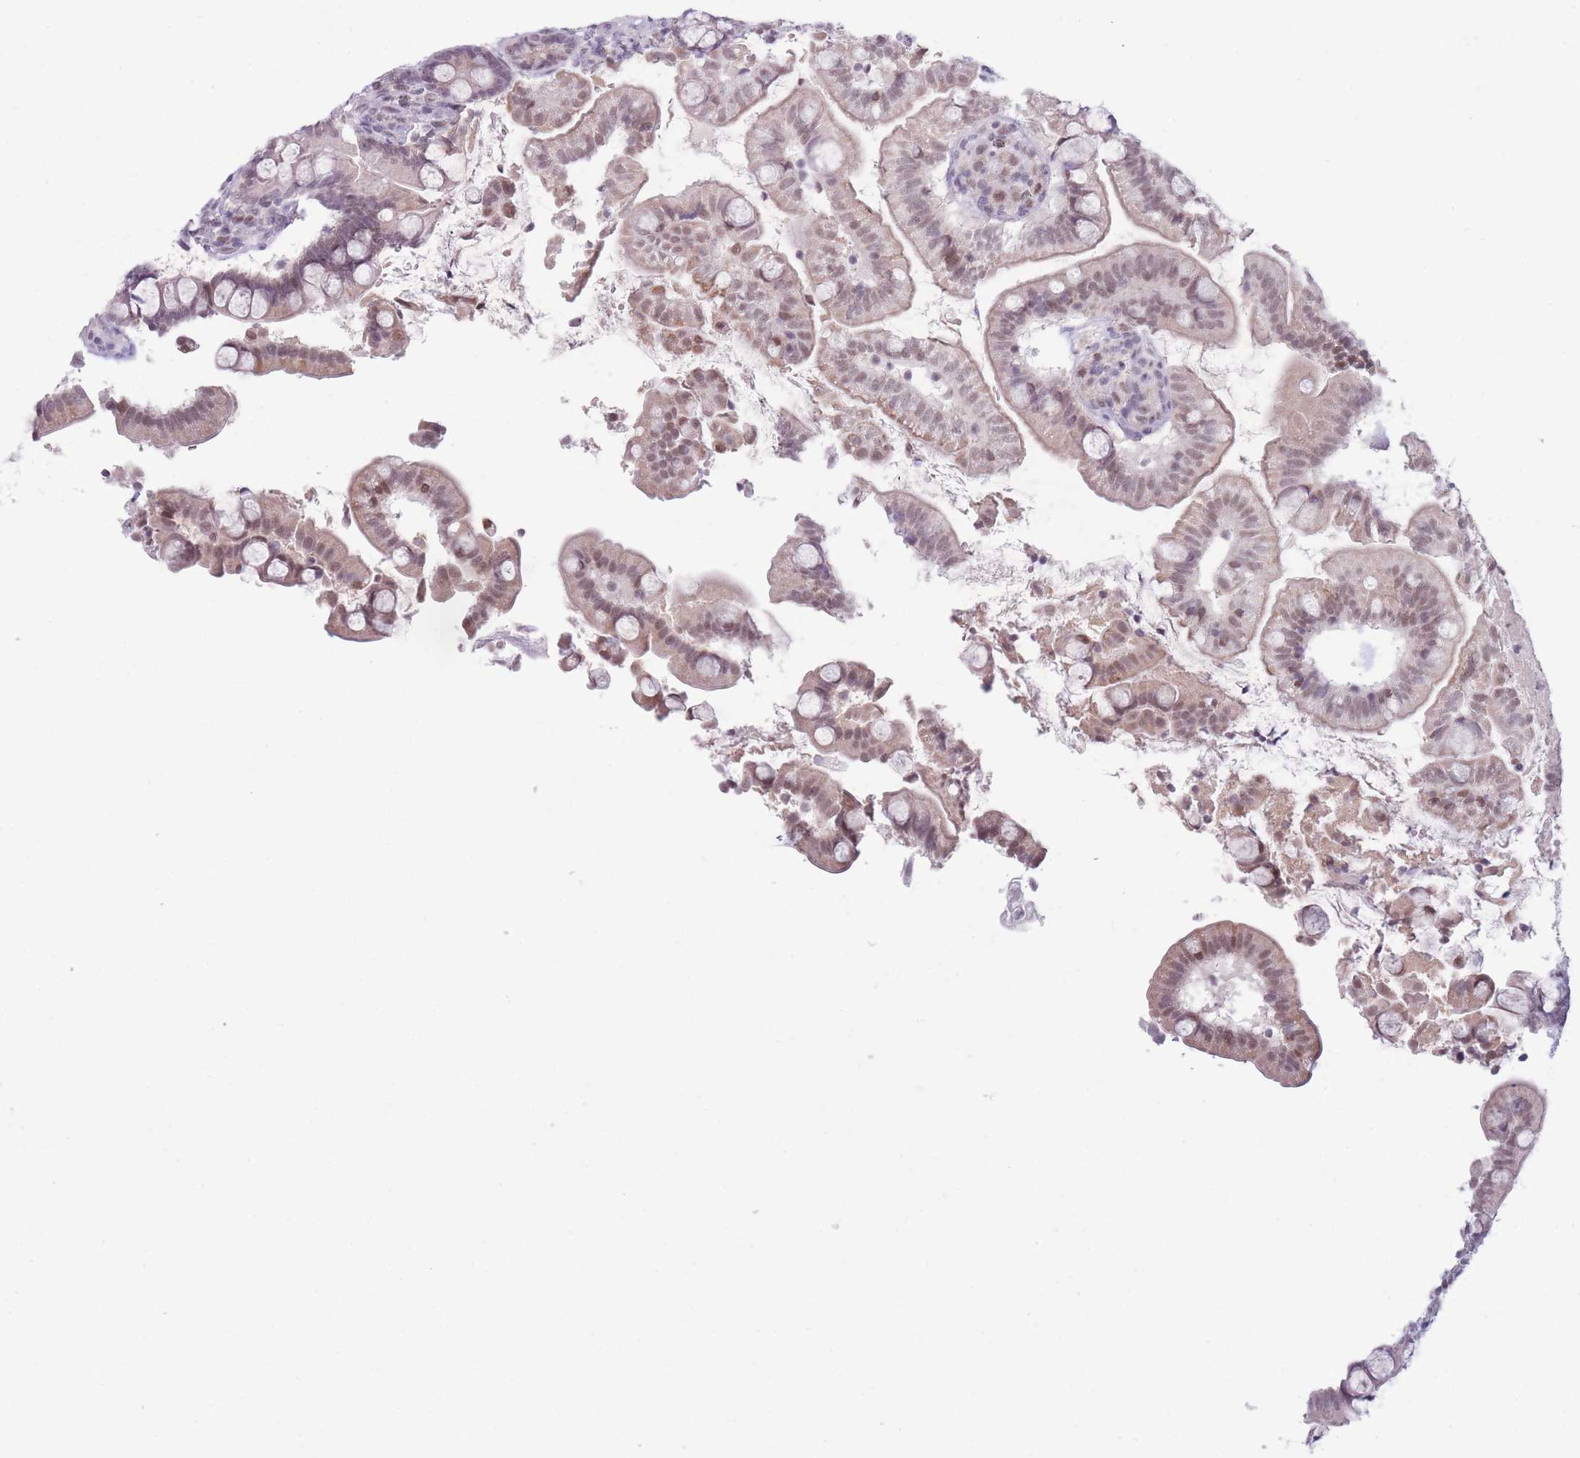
{"staining": {"intensity": "moderate", "quantity": "25%-75%", "location": "nuclear"}, "tissue": "small intestine", "cell_type": "Glandular cells", "image_type": "normal", "snomed": [{"axis": "morphology", "description": "Normal tissue, NOS"}, {"axis": "topography", "description": "Small intestine"}], "caption": "A histopathology image of human small intestine stained for a protein displays moderate nuclear brown staining in glandular cells.", "gene": "ARID3B", "patient": {"sex": "female", "age": 64}}